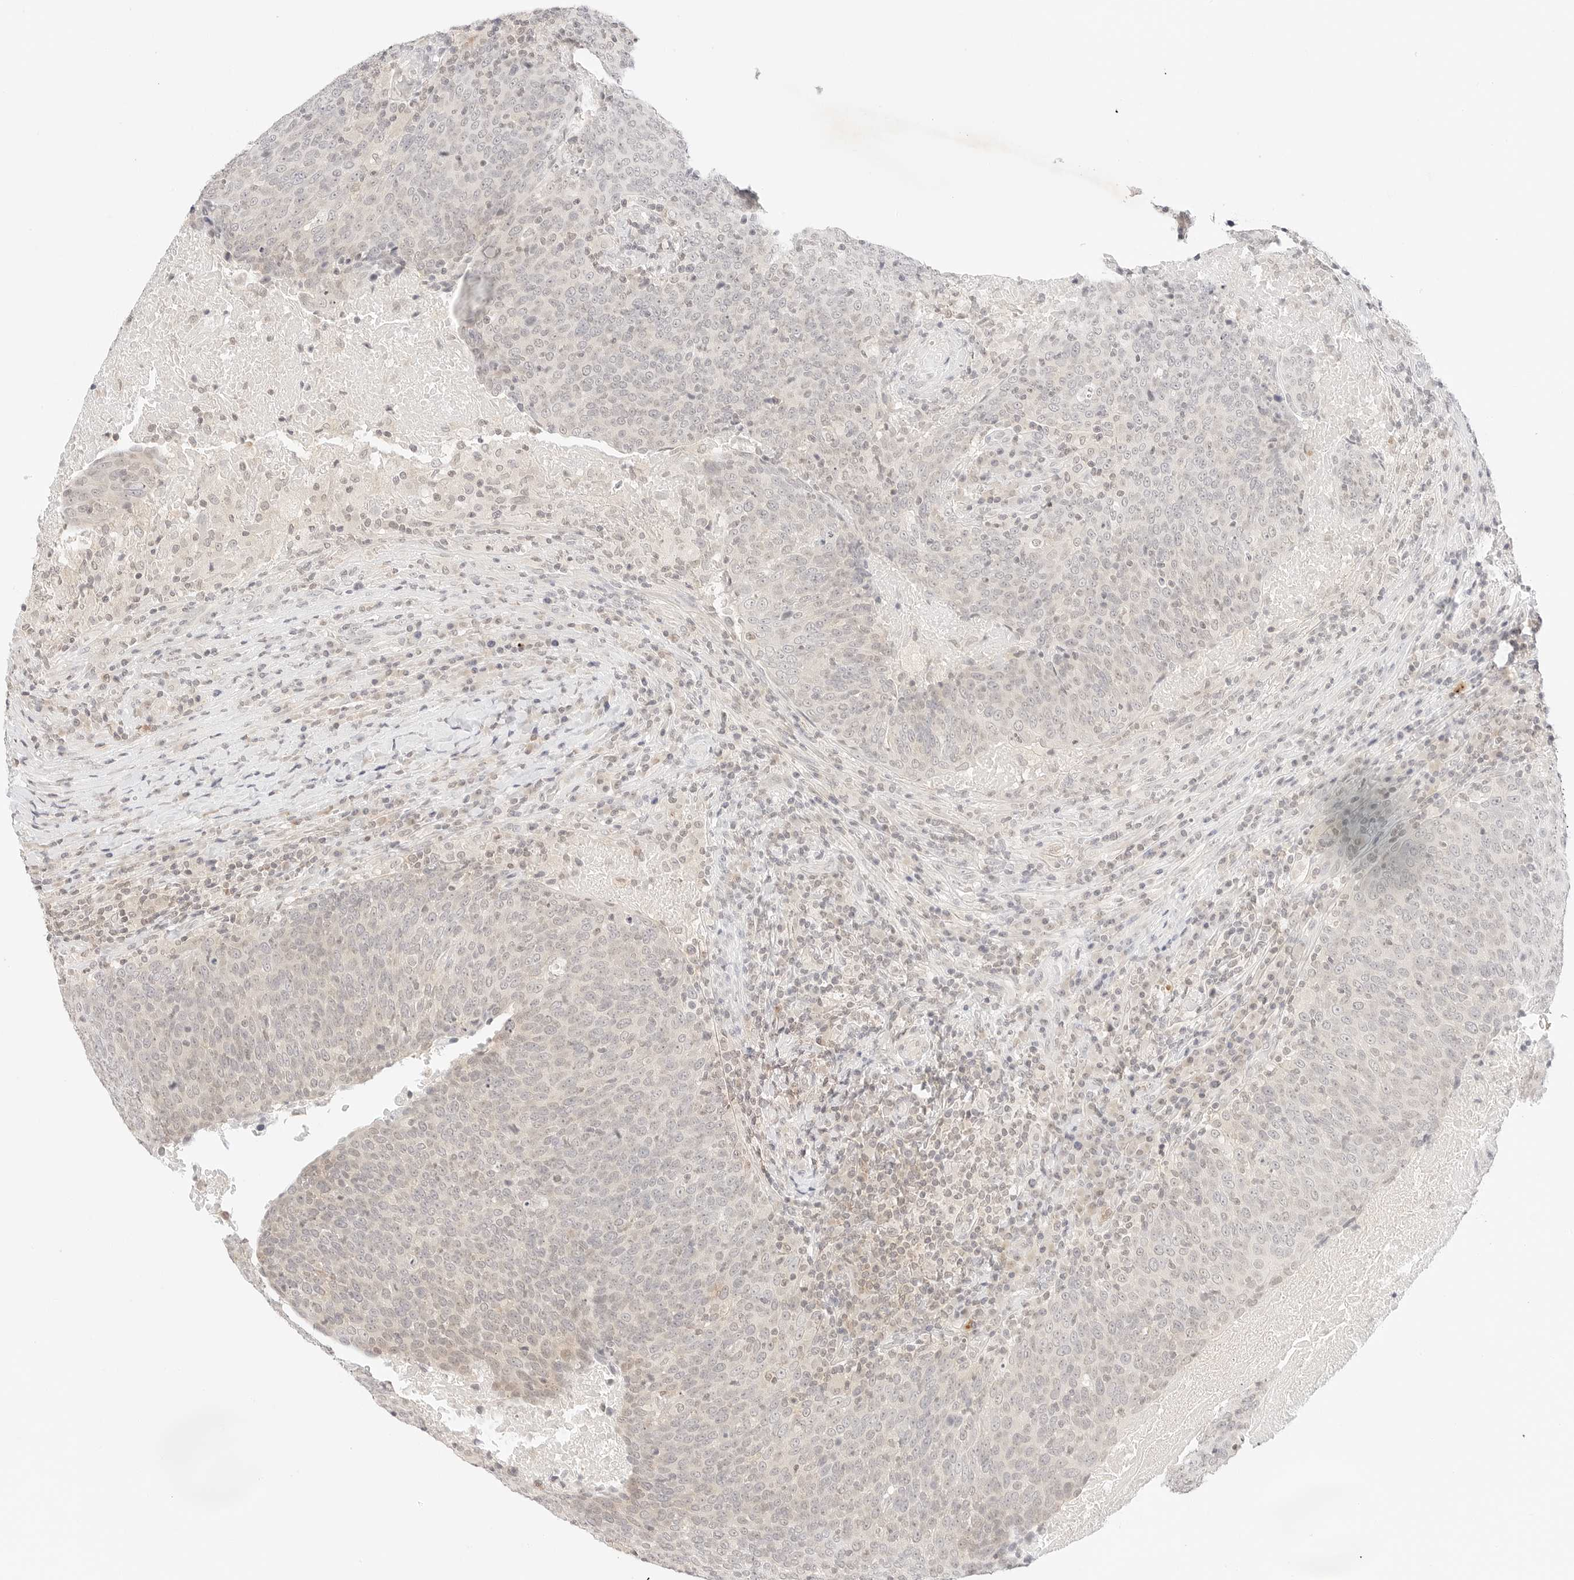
{"staining": {"intensity": "weak", "quantity": "<25%", "location": "cytoplasmic/membranous"}, "tissue": "head and neck cancer", "cell_type": "Tumor cells", "image_type": "cancer", "snomed": [{"axis": "morphology", "description": "Squamous cell carcinoma, NOS"}, {"axis": "morphology", "description": "Squamous cell carcinoma, metastatic, NOS"}, {"axis": "topography", "description": "Lymph node"}, {"axis": "topography", "description": "Head-Neck"}], "caption": "Immunohistochemistry (IHC) of human head and neck metastatic squamous cell carcinoma shows no positivity in tumor cells. (Stains: DAB immunohistochemistry with hematoxylin counter stain, Microscopy: brightfield microscopy at high magnification).", "gene": "GNAS", "patient": {"sex": "male", "age": 62}}